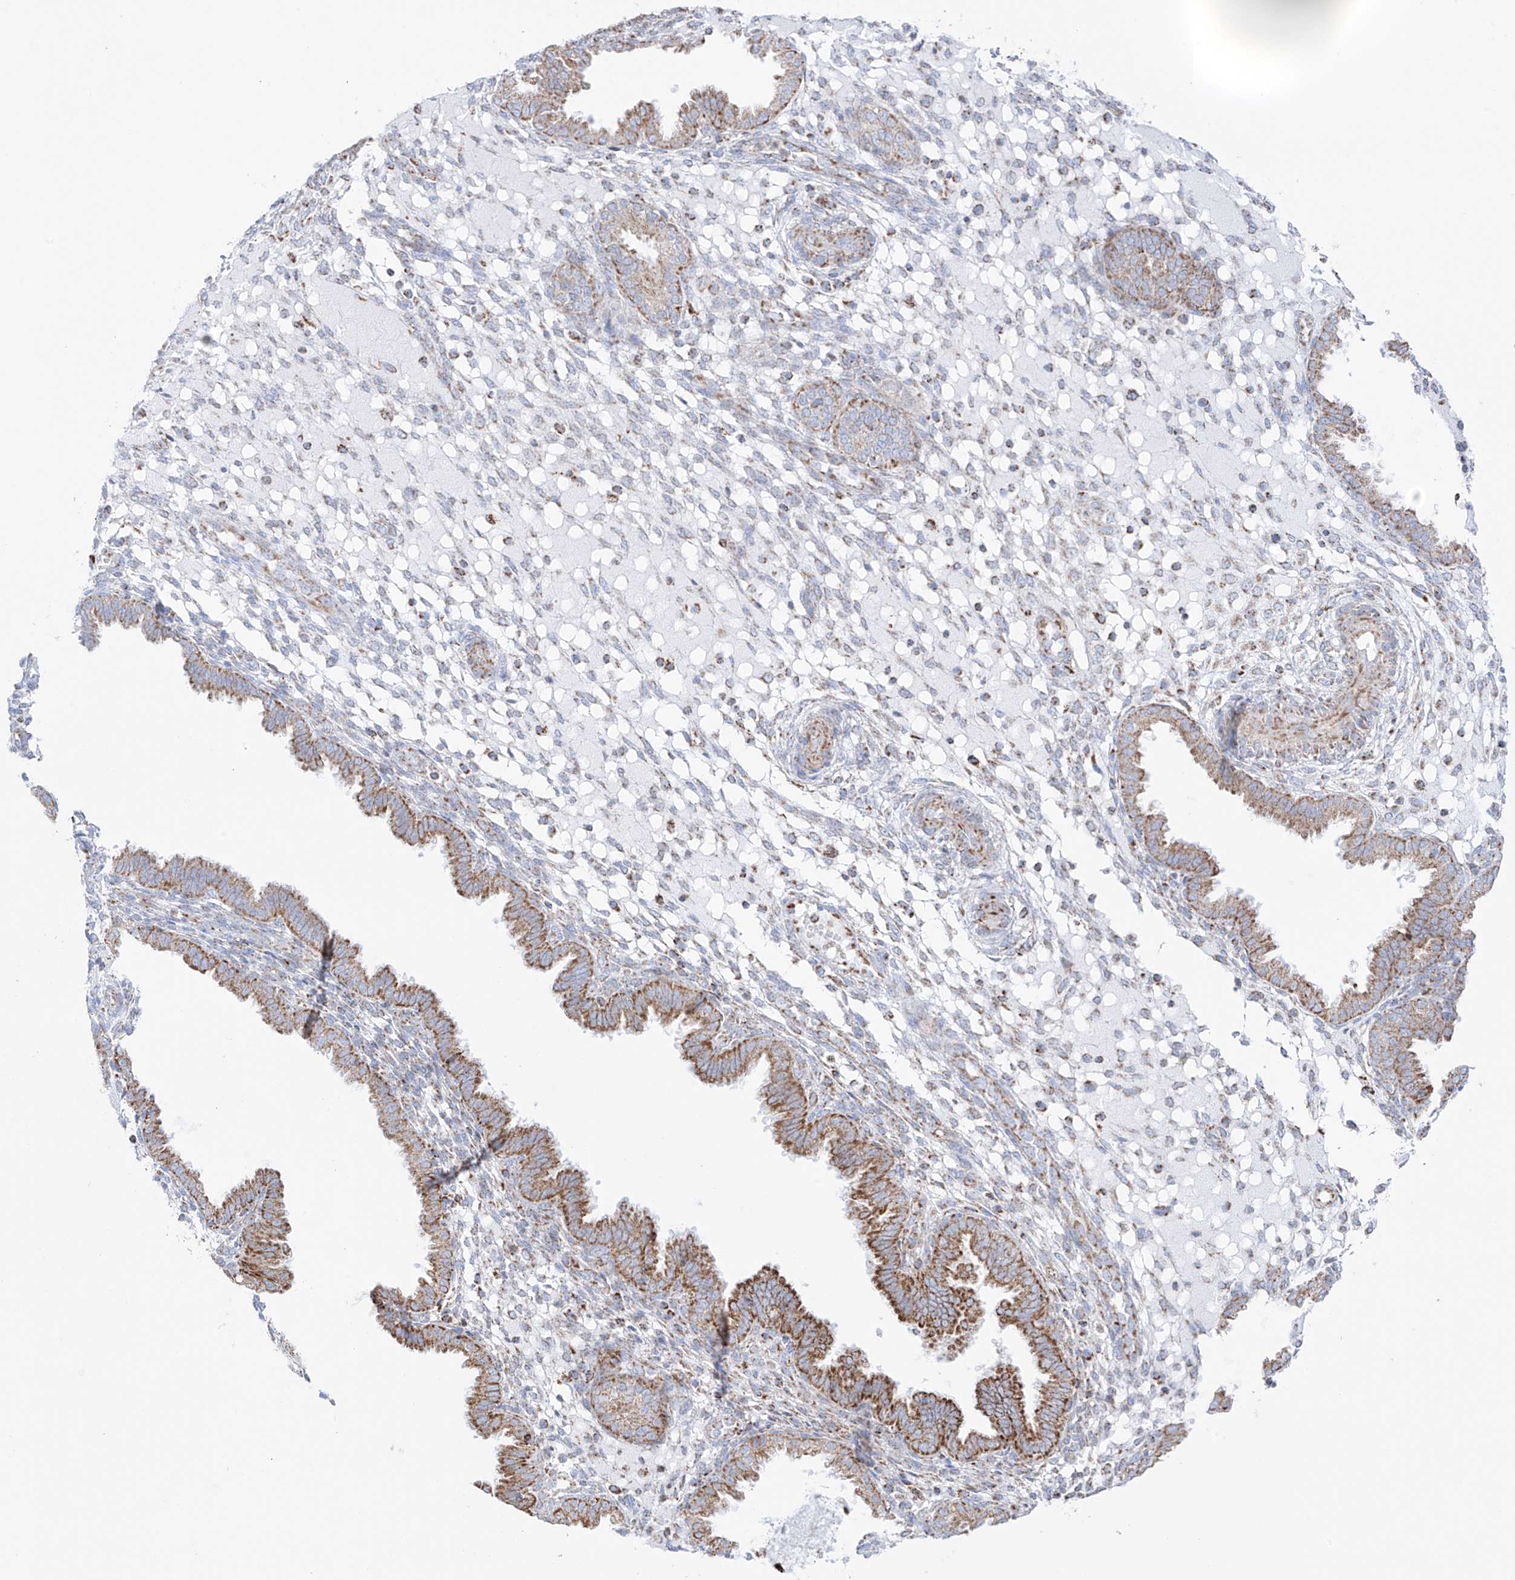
{"staining": {"intensity": "weak", "quantity": "<25%", "location": "cytoplasmic/membranous"}, "tissue": "endometrium", "cell_type": "Cells in endometrial stroma", "image_type": "normal", "snomed": [{"axis": "morphology", "description": "Normal tissue, NOS"}, {"axis": "topography", "description": "Endometrium"}], "caption": "IHC image of benign human endometrium stained for a protein (brown), which reveals no staining in cells in endometrial stroma. The staining is performed using DAB brown chromogen with nuclei counter-stained in using hematoxylin.", "gene": "XKR3", "patient": {"sex": "female", "age": 33}}